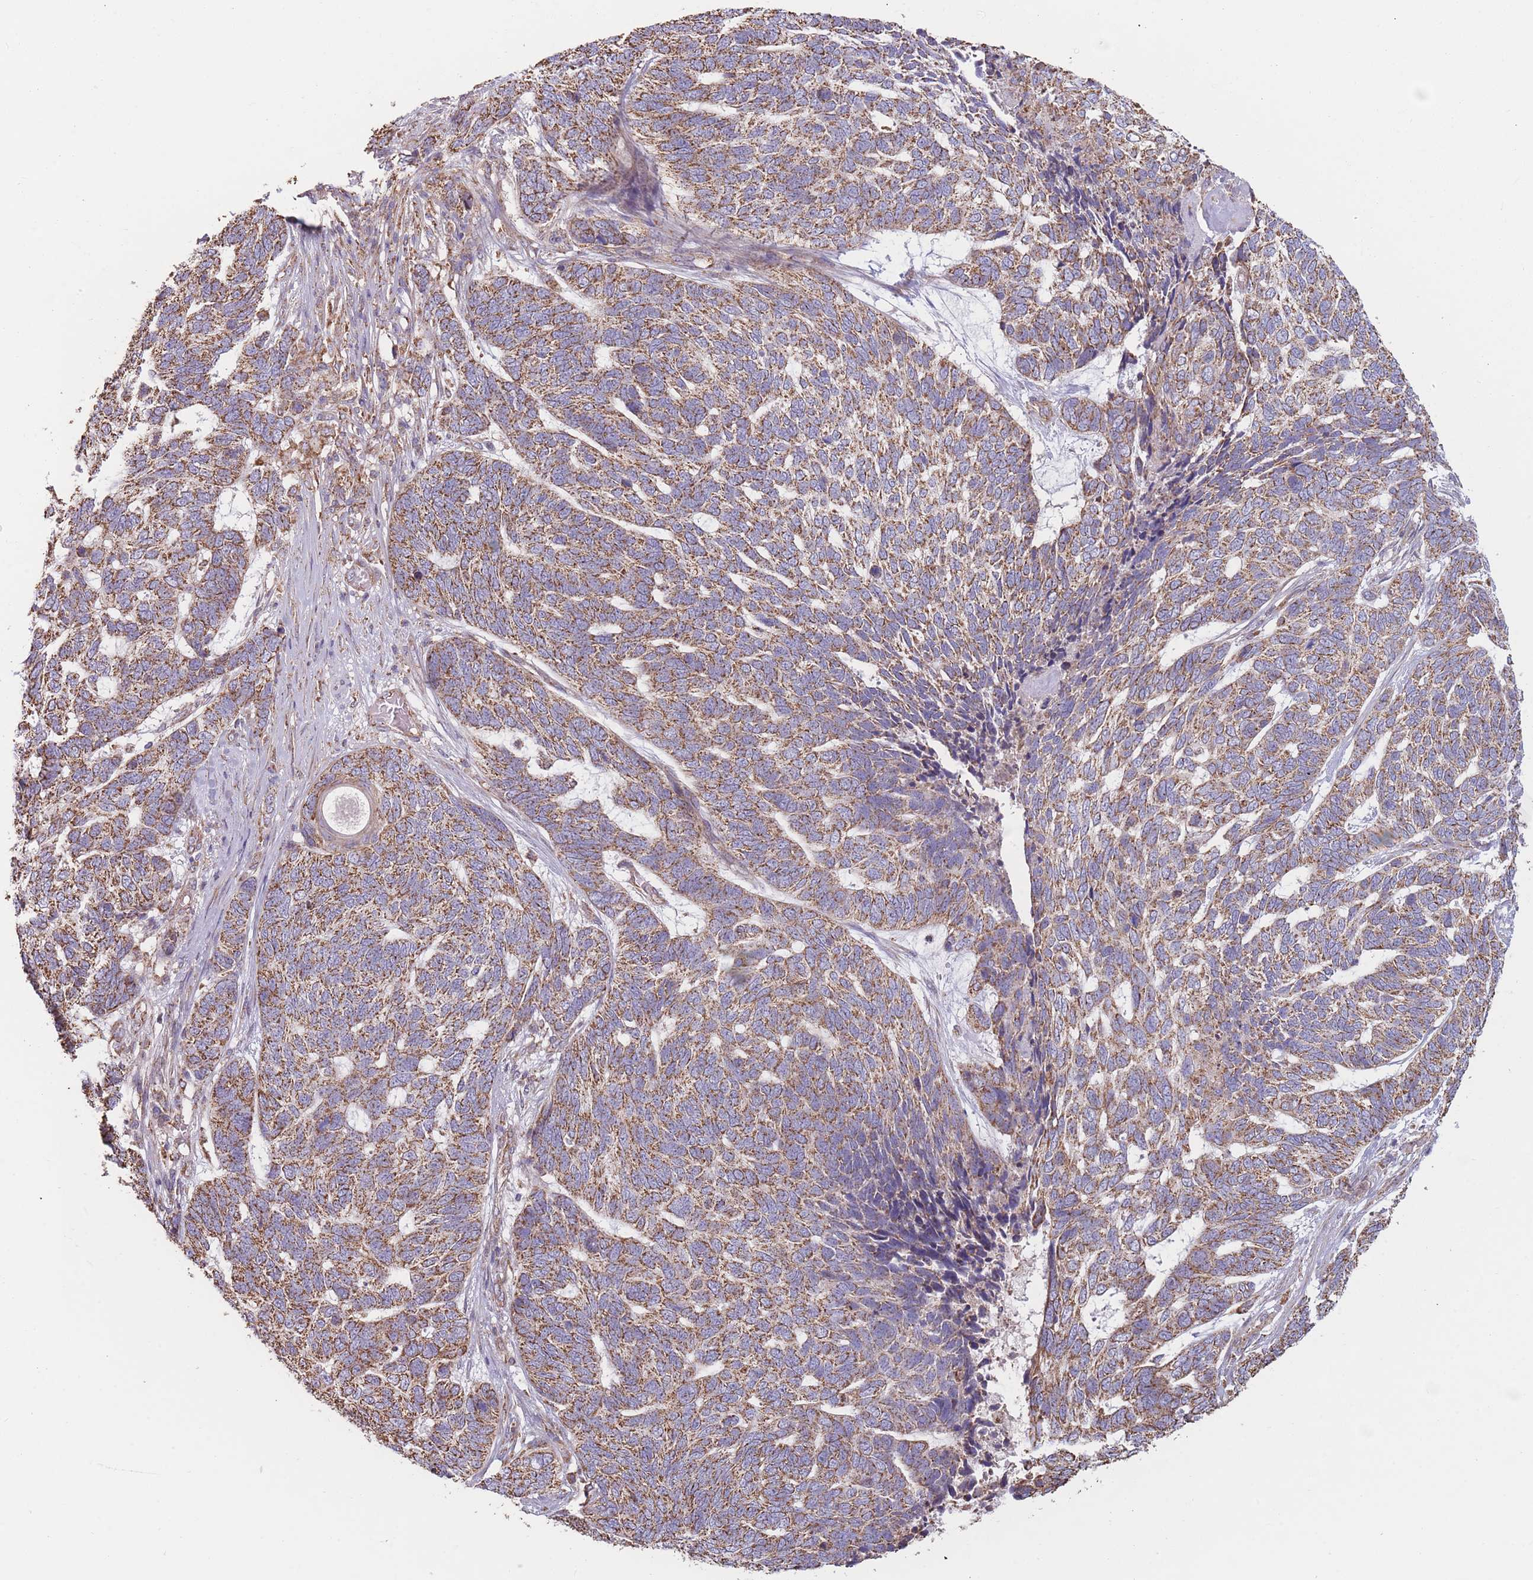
{"staining": {"intensity": "moderate", "quantity": ">75%", "location": "cytoplasmic/membranous"}, "tissue": "skin cancer", "cell_type": "Tumor cells", "image_type": "cancer", "snomed": [{"axis": "morphology", "description": "Basal cell carcinoma"}, {"axis": "topography", "description": "Skin"}], "caption": "Tumor cells exhibit moderate cytoplasmic/membranous positivity in approximately >75% of cells in basal cell carcinoma (skin). The staining was performed using DAB to visualize the protein expression in brown, while the nuclei were stained in blue with hematoxylin (Magnification: 20x).", "gene": "KIF16B", "patient": {"sex": "female", "age": 65}}